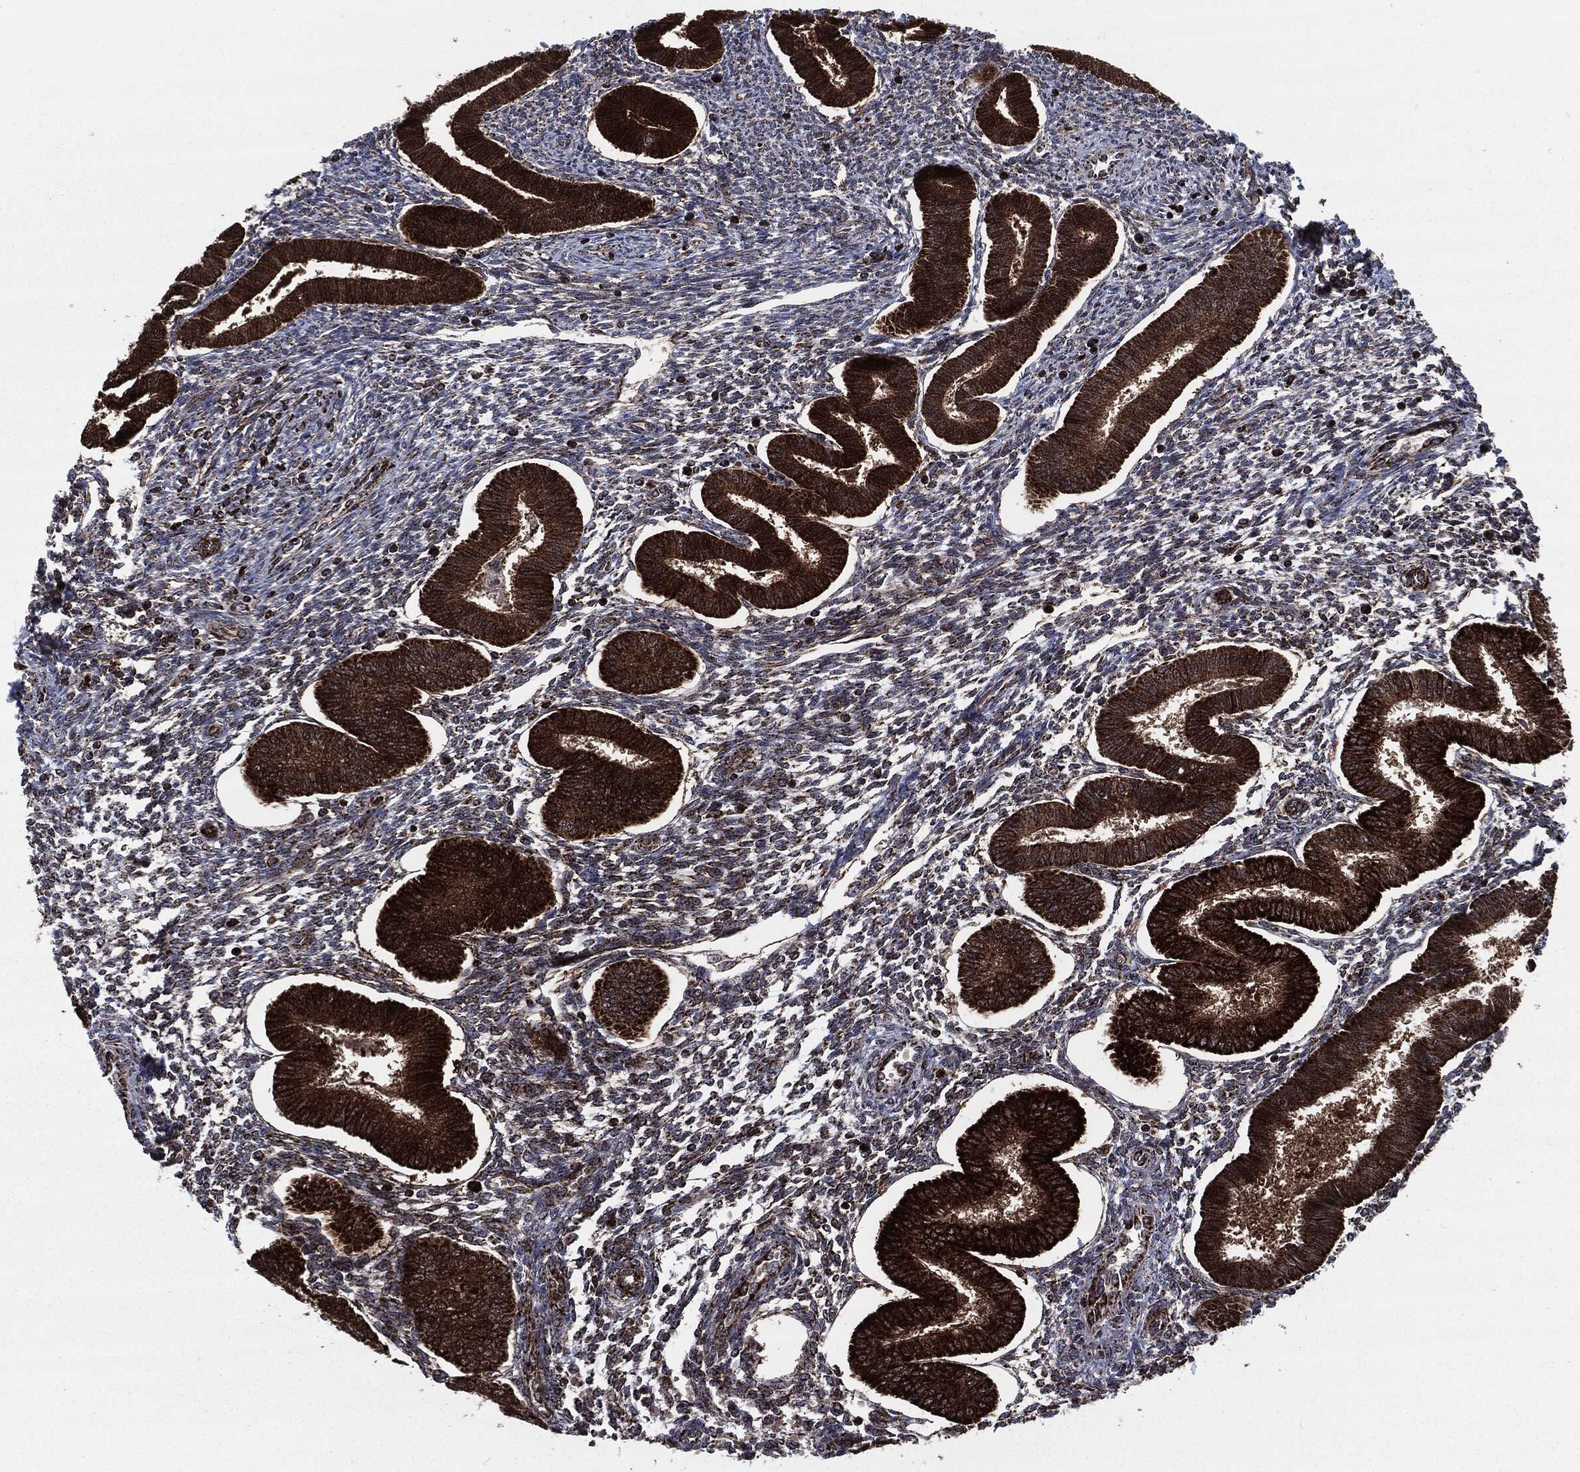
{"staining": {"intensity": "strong", "quantity": "25%-75%", "location": "cytoplasmic/membranous"}, "tissue": "endometrium", "cell_type": "Cells in endometrial stroma", "image_type": "normal", "snomed": [{"axis": "morphology", "description": "Normal tissue, NOS"}, {"axis": "topography", "description": "Endometrium"}], "caption": "This is an image of immunohistochemistry staining of benign endometrium, which shows strong positivity in the cytoplasmic/membranous of cells in endometrial stroma.", "gene": "FH", "patient": {"sex": "female", "age": 43}}